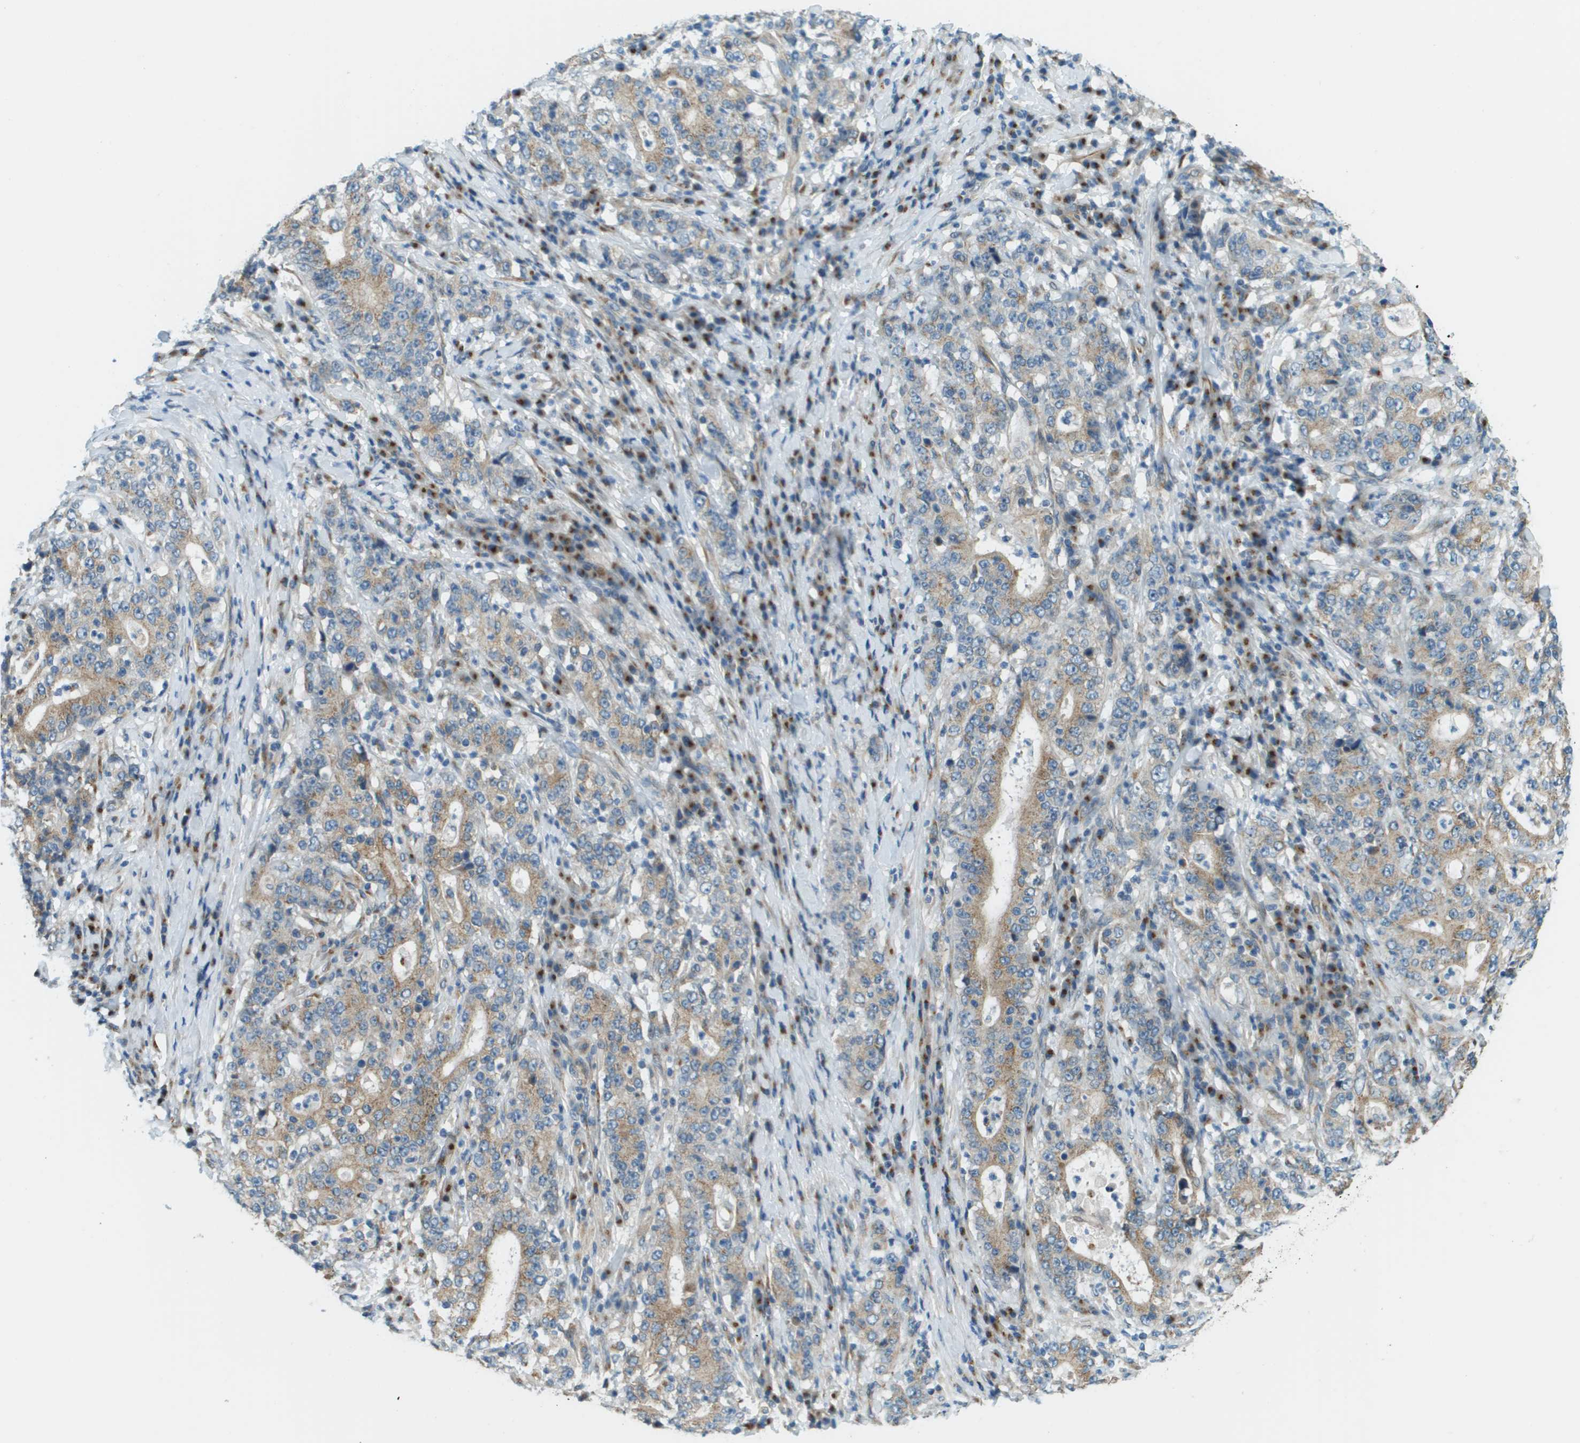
{"staining": {"intensity": "moderate", "quantity": ">75%", "location": "cytoplasmic/membranous"}, "tissue": "stomach cancer", "cell_type": "Tumor cells", "image_type": "cancer", "snomed": [{"axis": "morphology", "description": "Normal tissue, NOS"}, {"axis": "morphology", "description": "Adenocarcinoma, NOS"}, {"axis": "topography", "description": "Stomach, upper"}, {"axis": "topography", "description": "Stomach"}], "caption": "This is a histology image of IHC staining of adenocarcinoma (stomach), which shows moderate expression in the cytoplasmic/membranous of tumor cells.", "gene": "ACBD3", "patient": {"sex": "male", "age": 59}}